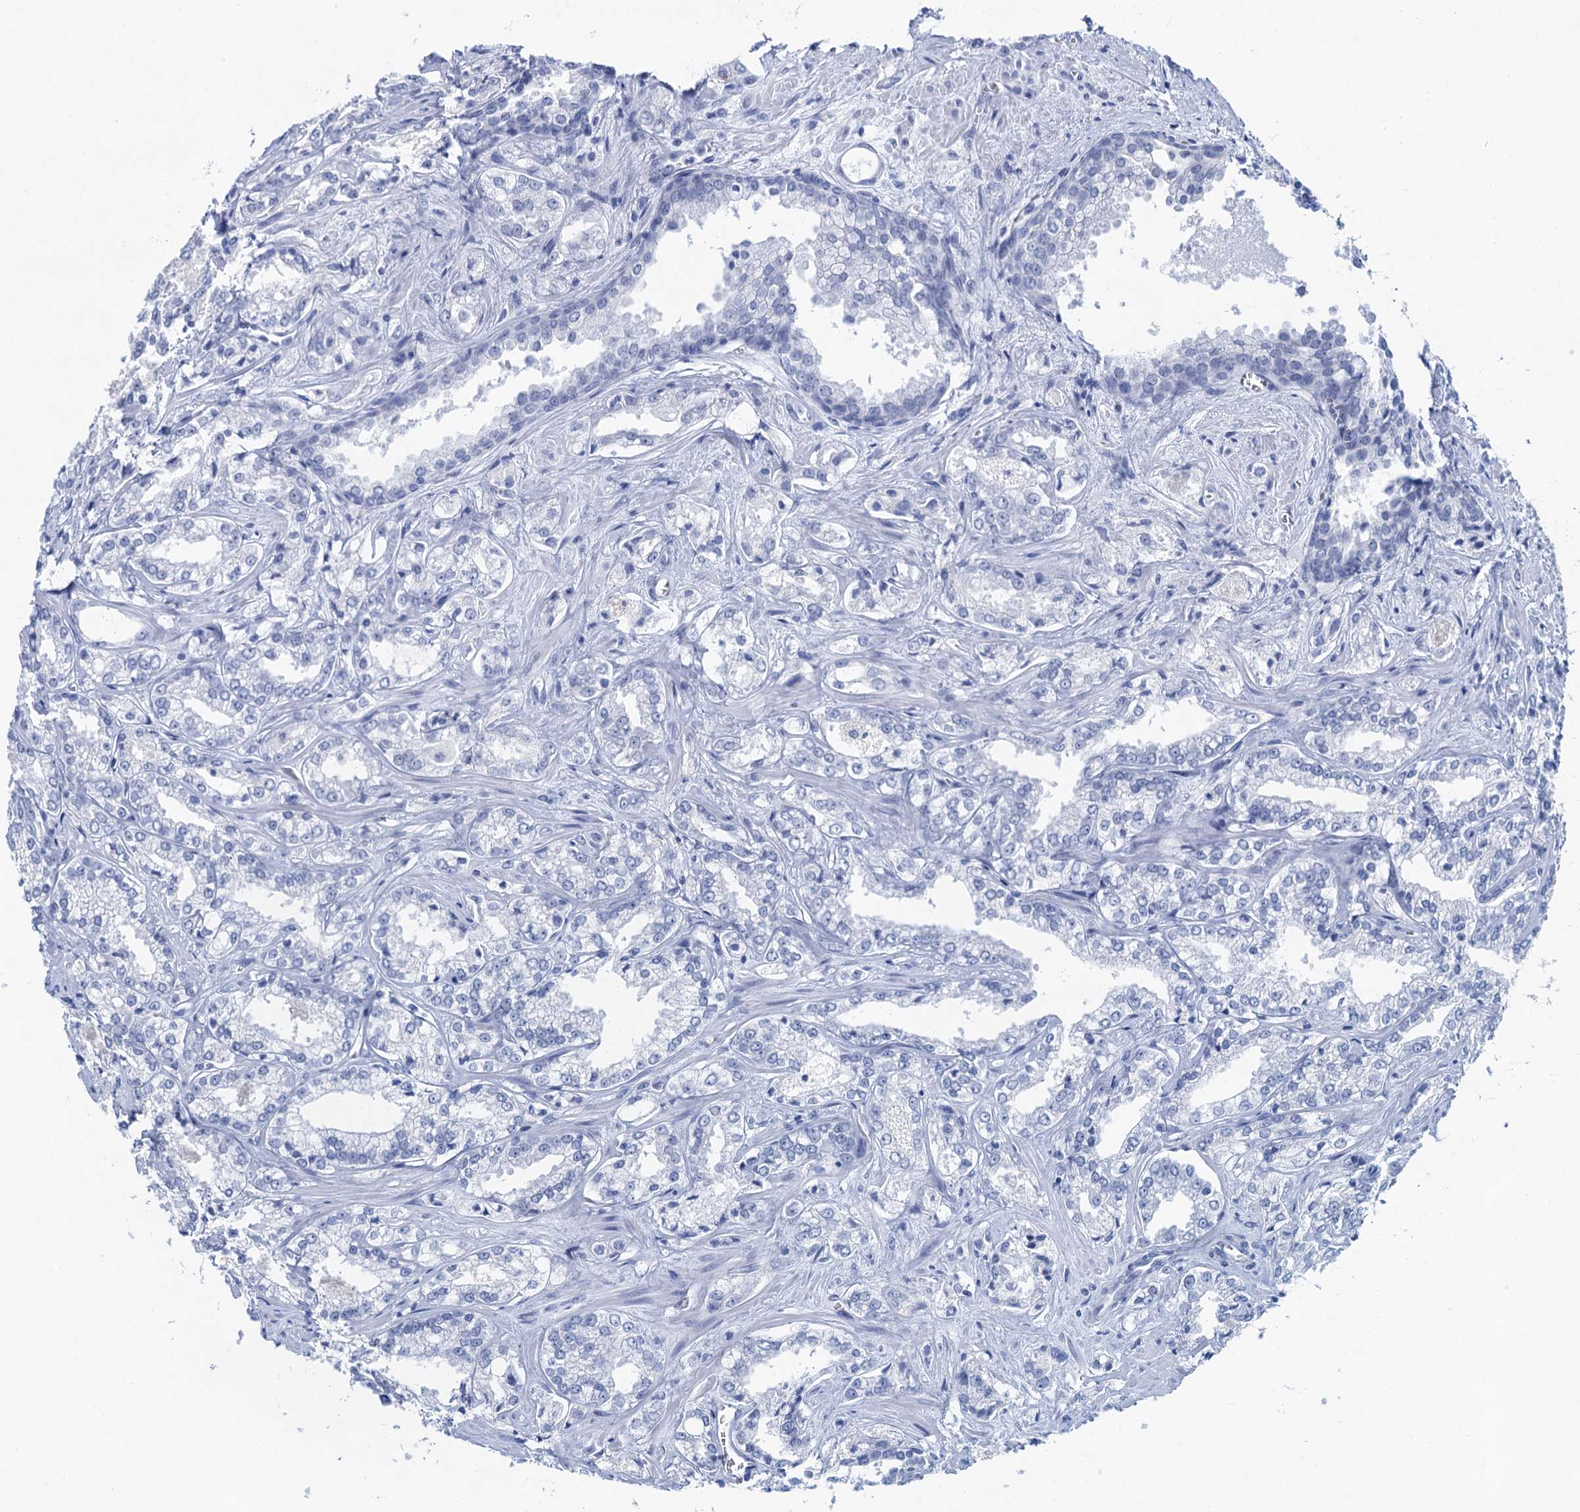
{"staining": {"intensity": "negative", "quantity": "none", "location": "none"}, "tissue": "prostate cancer", "cell_type": "Tumor cells", "image_type": "cancer", "snomed": [{"axis": "morphology", "description": "Adenocarcinoma, Low grade"}, {"axis": "topography", "description": "Prostate"}], "caption": "There is no significant expression in tumor cells of prostate low-grade adenocarcinoma.", "gene": "HAPSTR1", "patient": {"sex": "male", "age": 47}}